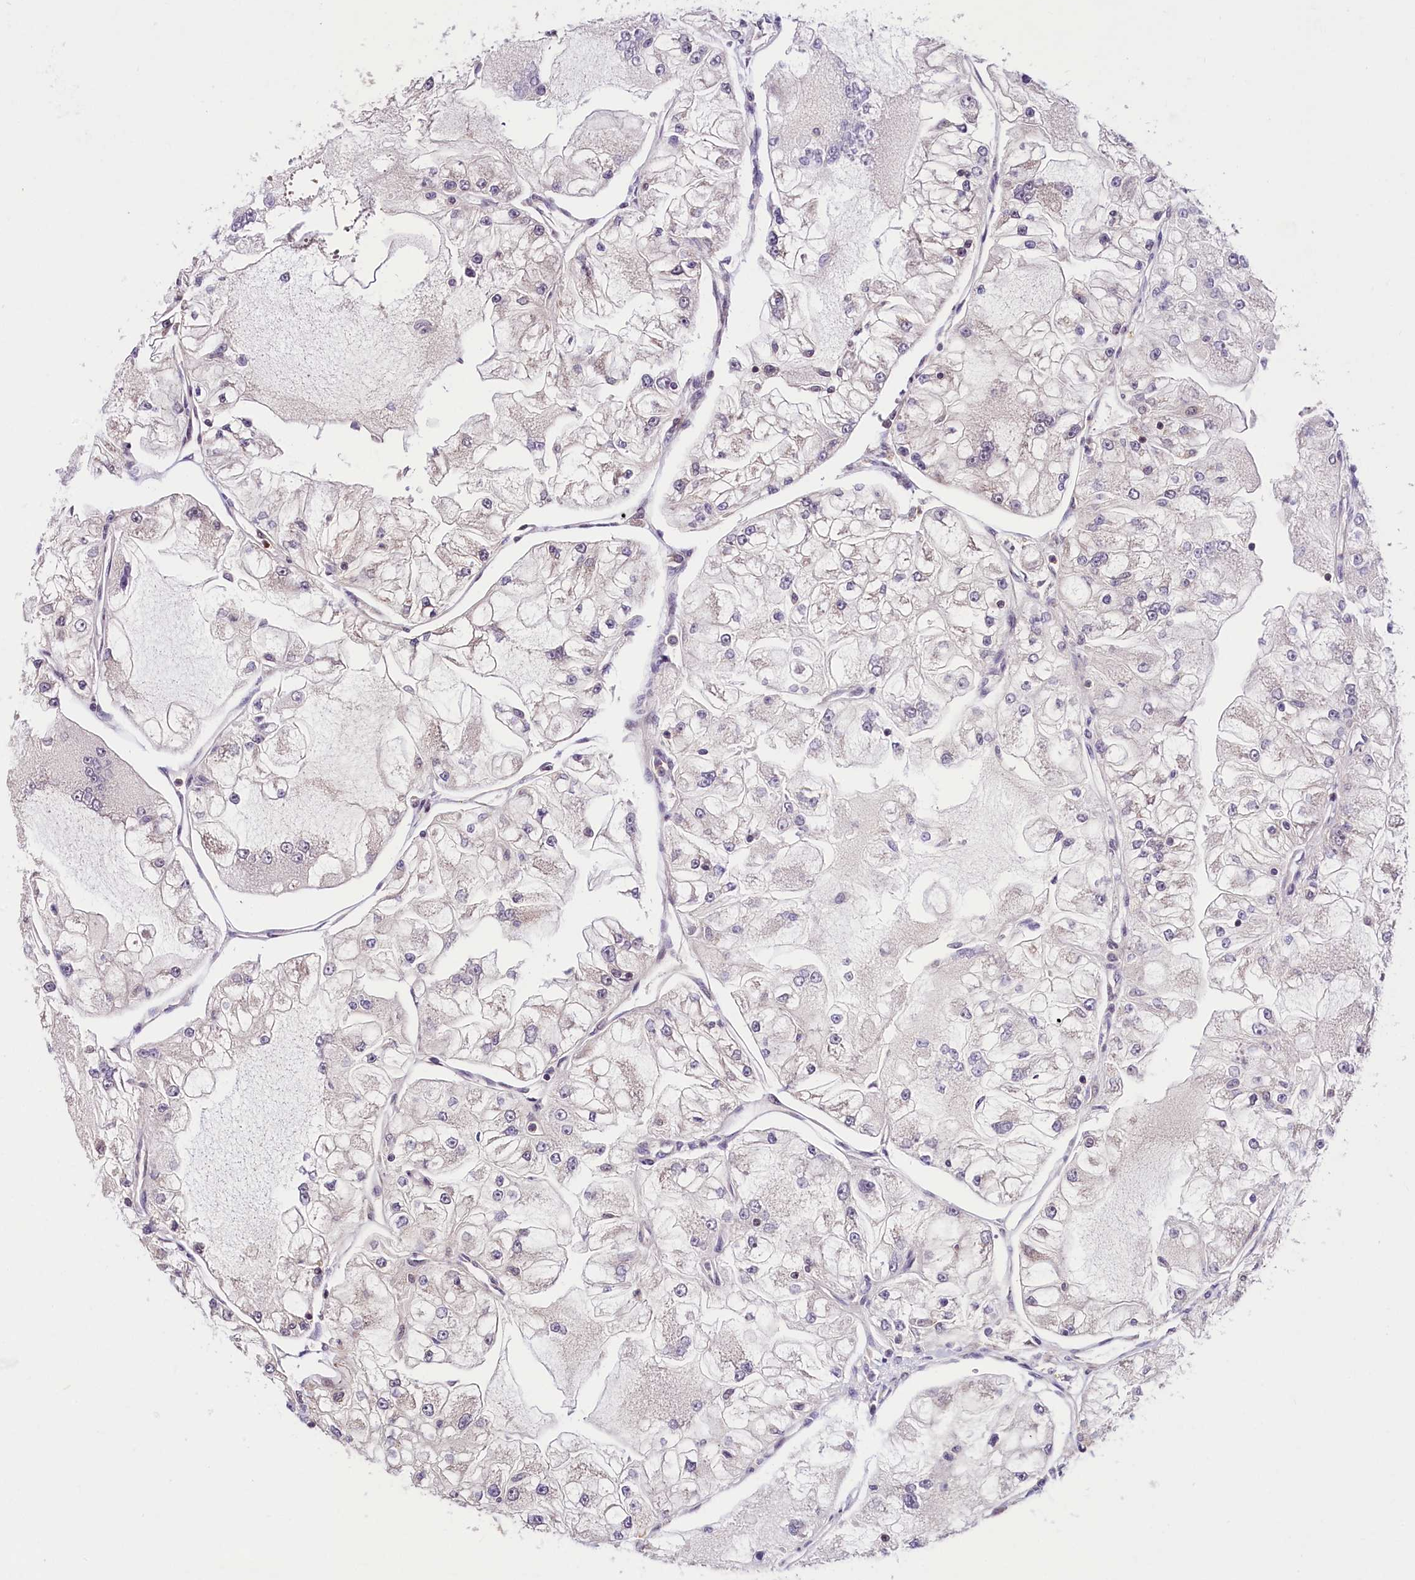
{"staining": {"intensity": "negative", "quantity": "none", "location": "none"}, "tissue": "renal cancer", "cell_type": "Tumor cells", "image_type": "cancer", "snomed": [{"axis": "morphology", "description": "Adenocarcinoma, NOS"}, {"axis": "topography", "description": "Kidney"}], "caption": "Renal cancer was stained to show a protein in brown. There is no significant expression in tumor cells.", "gene": "CHORDC1", "patient": {"sex": "female", "age": 72}}